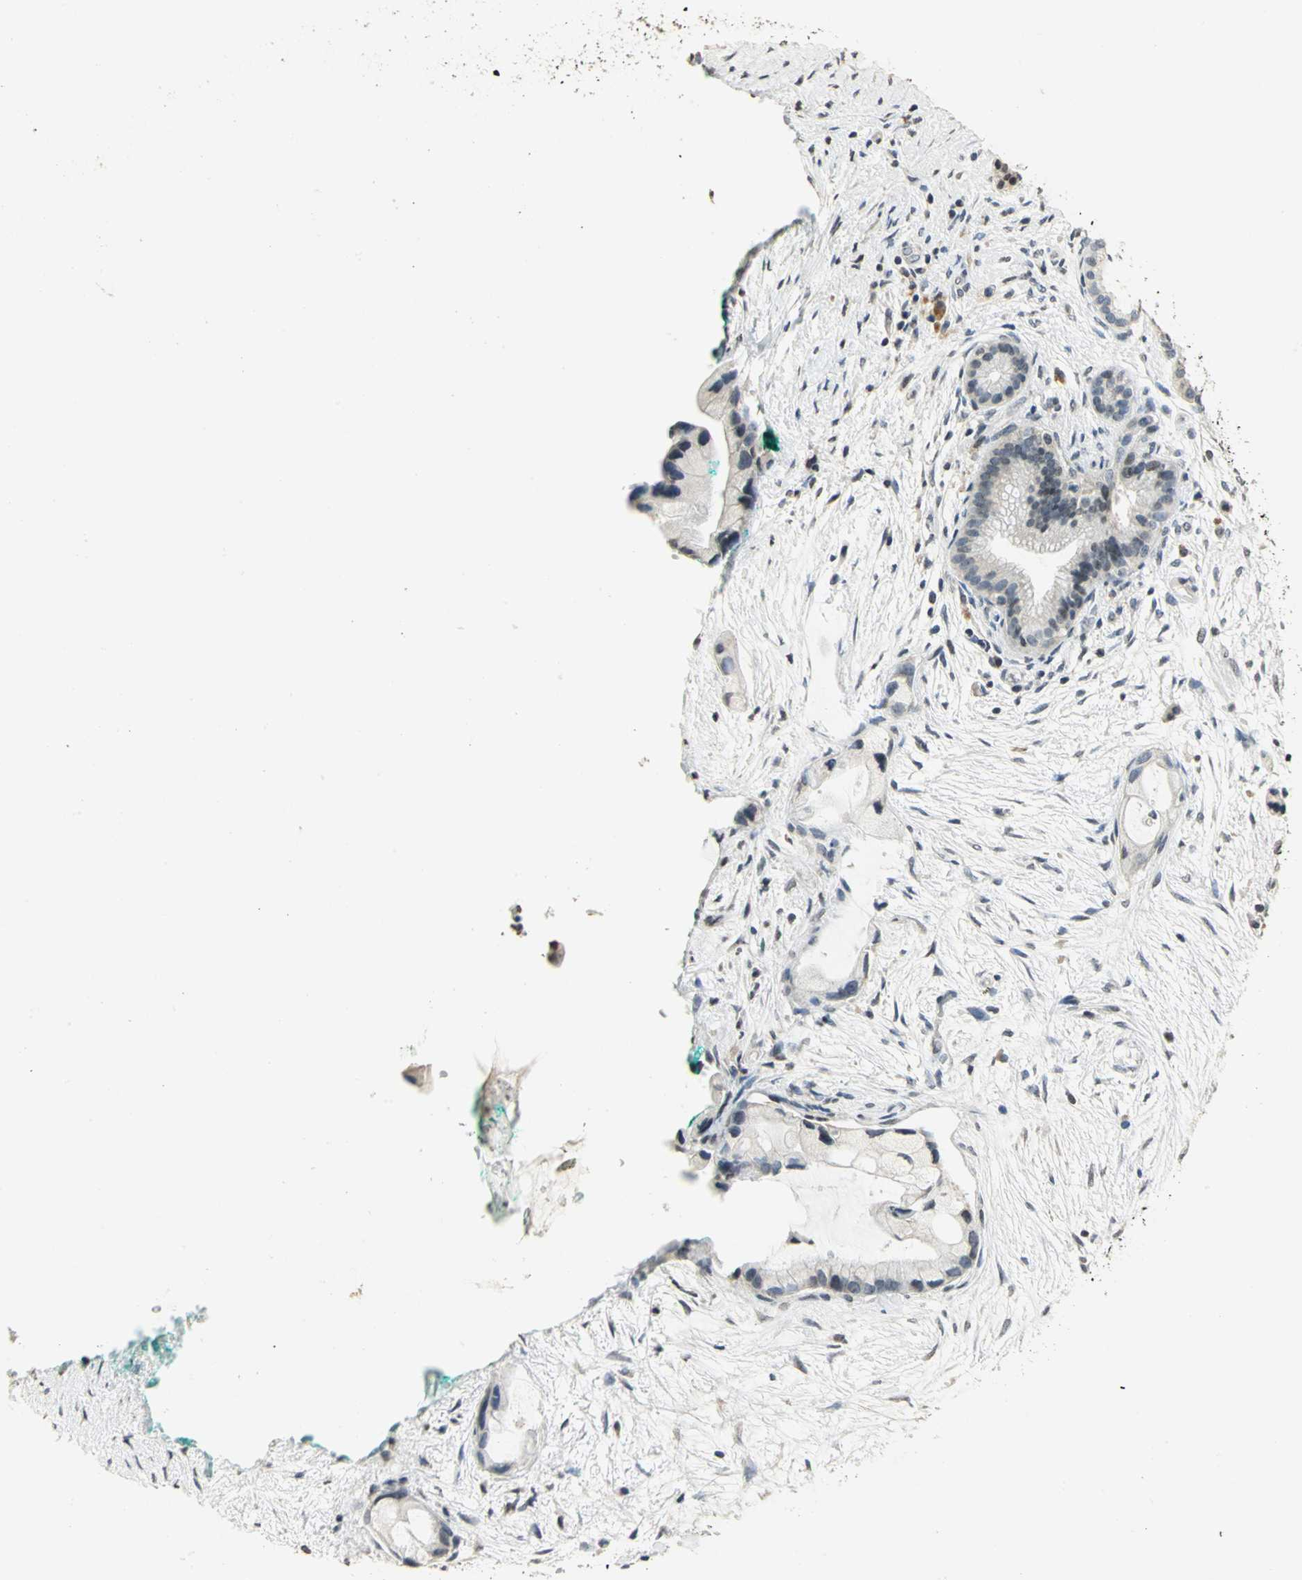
{"staining": {"intensity": "weak", "quantity": "<25%", "location": "nuclear"}, "tissue": "pancreatic cancer", "cell_type": "Tumor cells", "image_type": "cancer", "snomed": [{"axis": "morphology", "description": "Adenocarcinoma, NOS"}, {"axis": "topography", "description": "Pancreas"}], "caption": "This is an immunohistochemistry (IHC) image of pancreatic cancer. There is no positivity in tumor cells.", "gene": "DNAJB6", "patient": {"sex": "female", "age": 59}}